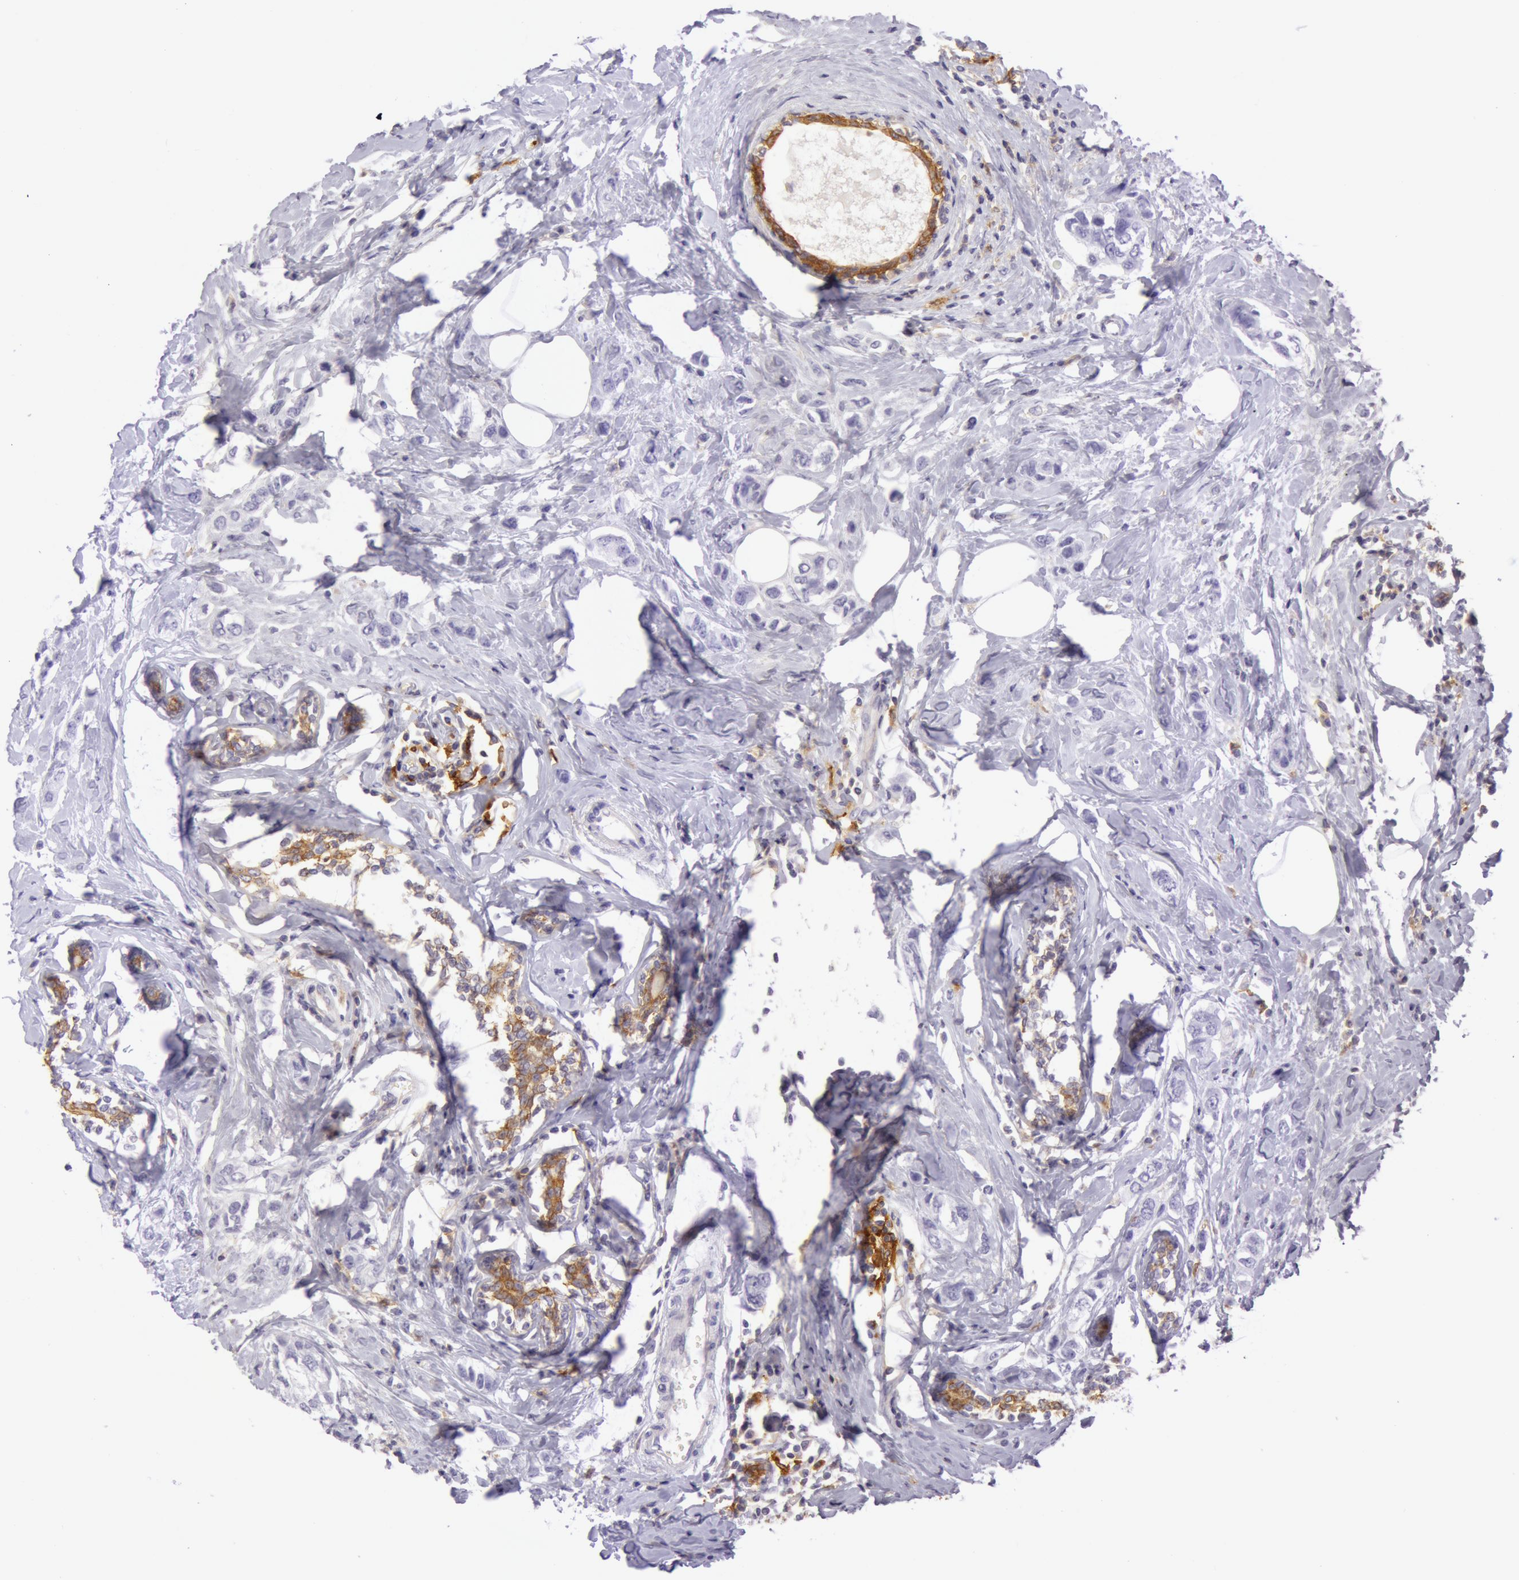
{"staining": {"intensity": "moderate", "quantity": "25%-75%", "location": "cytoplasmic/membranous"}, "tissue": "breast cancer", "cell_type": "Tumor cells", "image_type": "cancer", "snomed": [{"axis": "morphology", "description": "Normal tissue, NOS"}, {"axis": "morphology", "description": "Duct carcinoma"}, {"axis": "topography", "description": "Breast"}], "caption": "About 25%-75% of tumor cells in breast infiltrating ductal carcinoma show moderate cytoplasmic/membranous protein staining as visualized by brown immunohistochemical staining.", "gene": "LY75", "patient": {"sex": "female", "age": 50}}